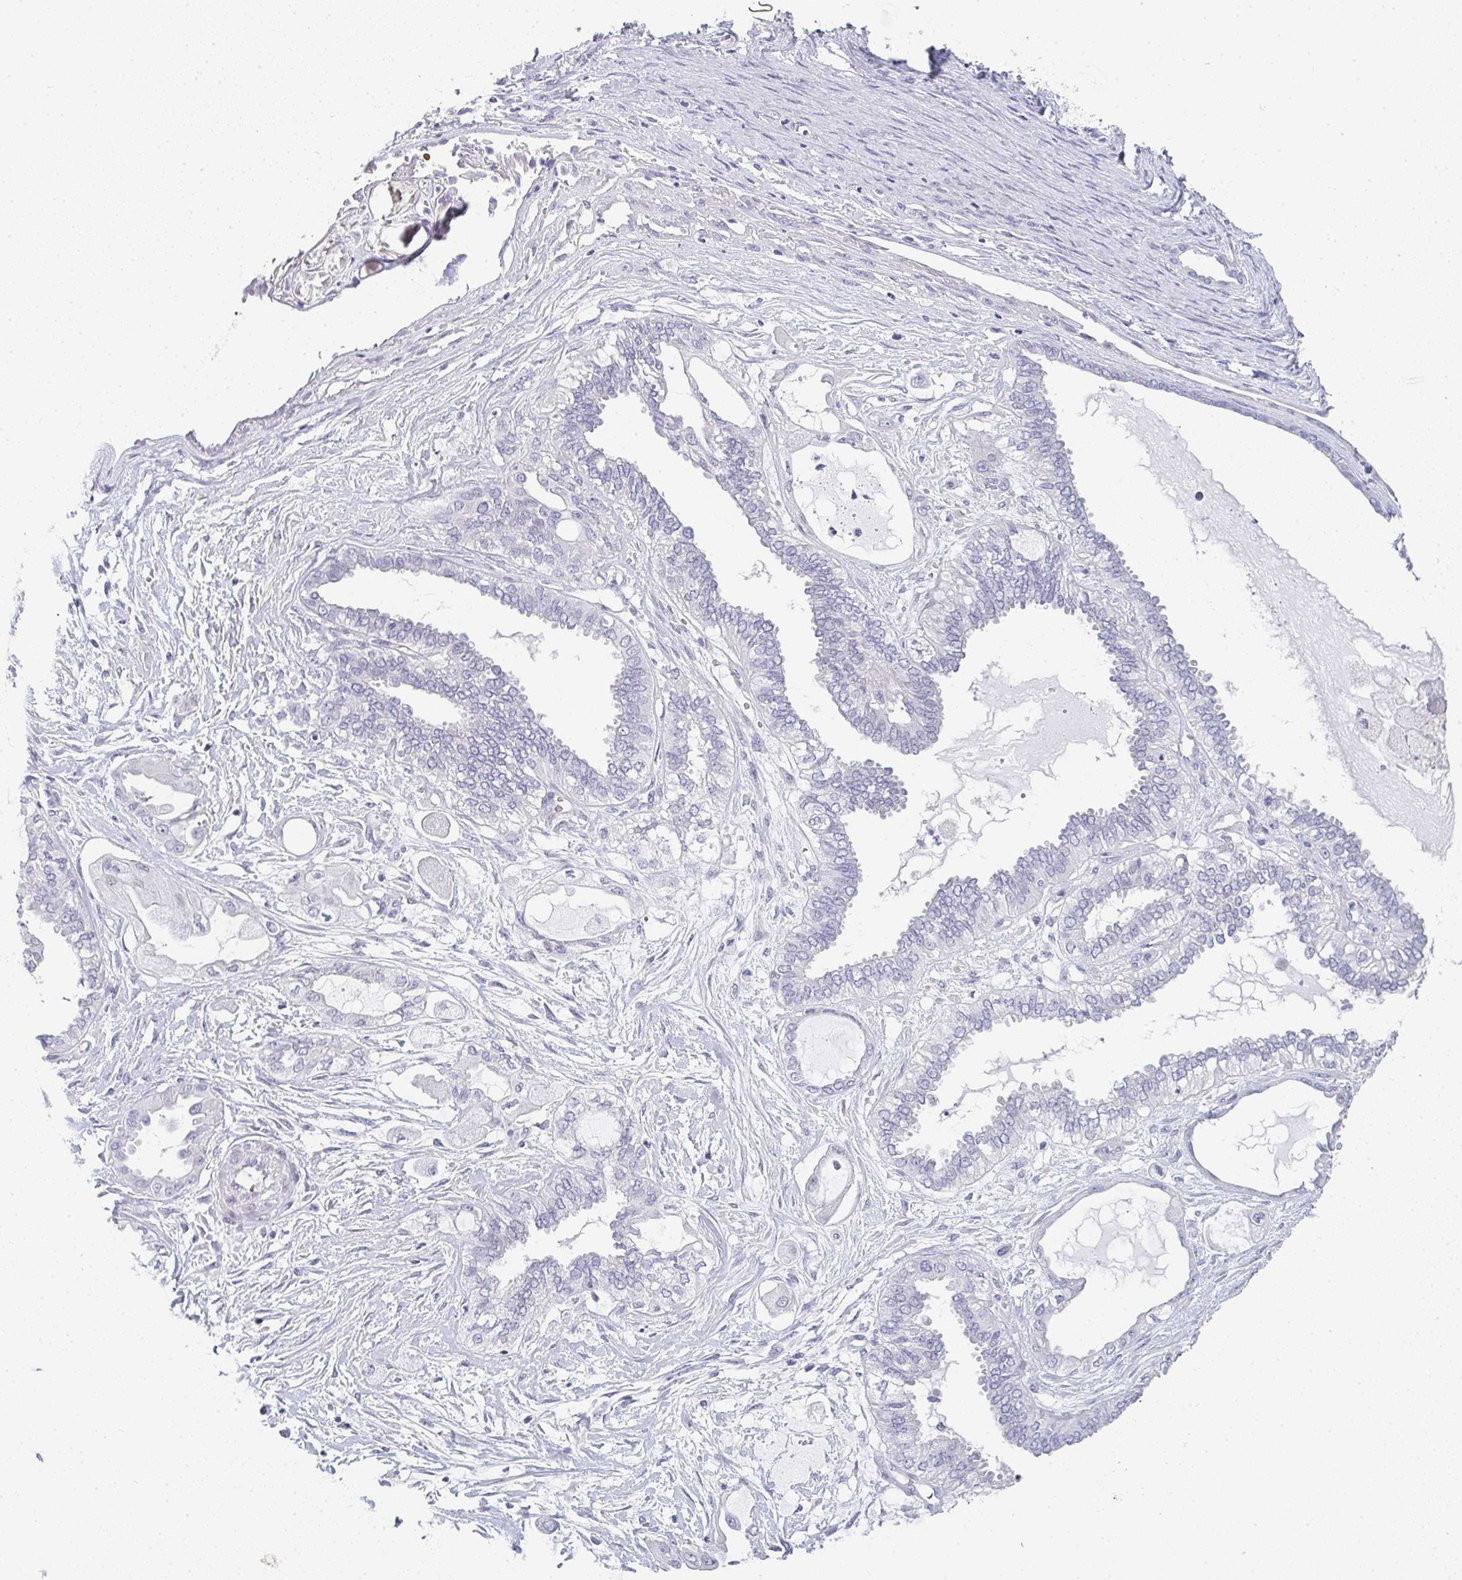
{"staining": {"intensity": "negative", "quantity": "none", "location": "none"}, "tissue": "ovarian cancer", "cell_type": "Tumor cells", "image_type": "cancer", "snomed": [{"axis": "morphology", "description": "Carcinoma, NOS"}, {"axis": "morphology", "description": "Carcinoma, endometroid"}, {"axis": "topography", "description": "Ovary"}], "caption": "Tumor cells show no significant positivity in ovarian cancer. (DAB immunohistochemistry (IHC) visualized using brightfield microscopy, high magnification).", "gene": "NEU2", "patient": {"sex": "female", "age": 50}}